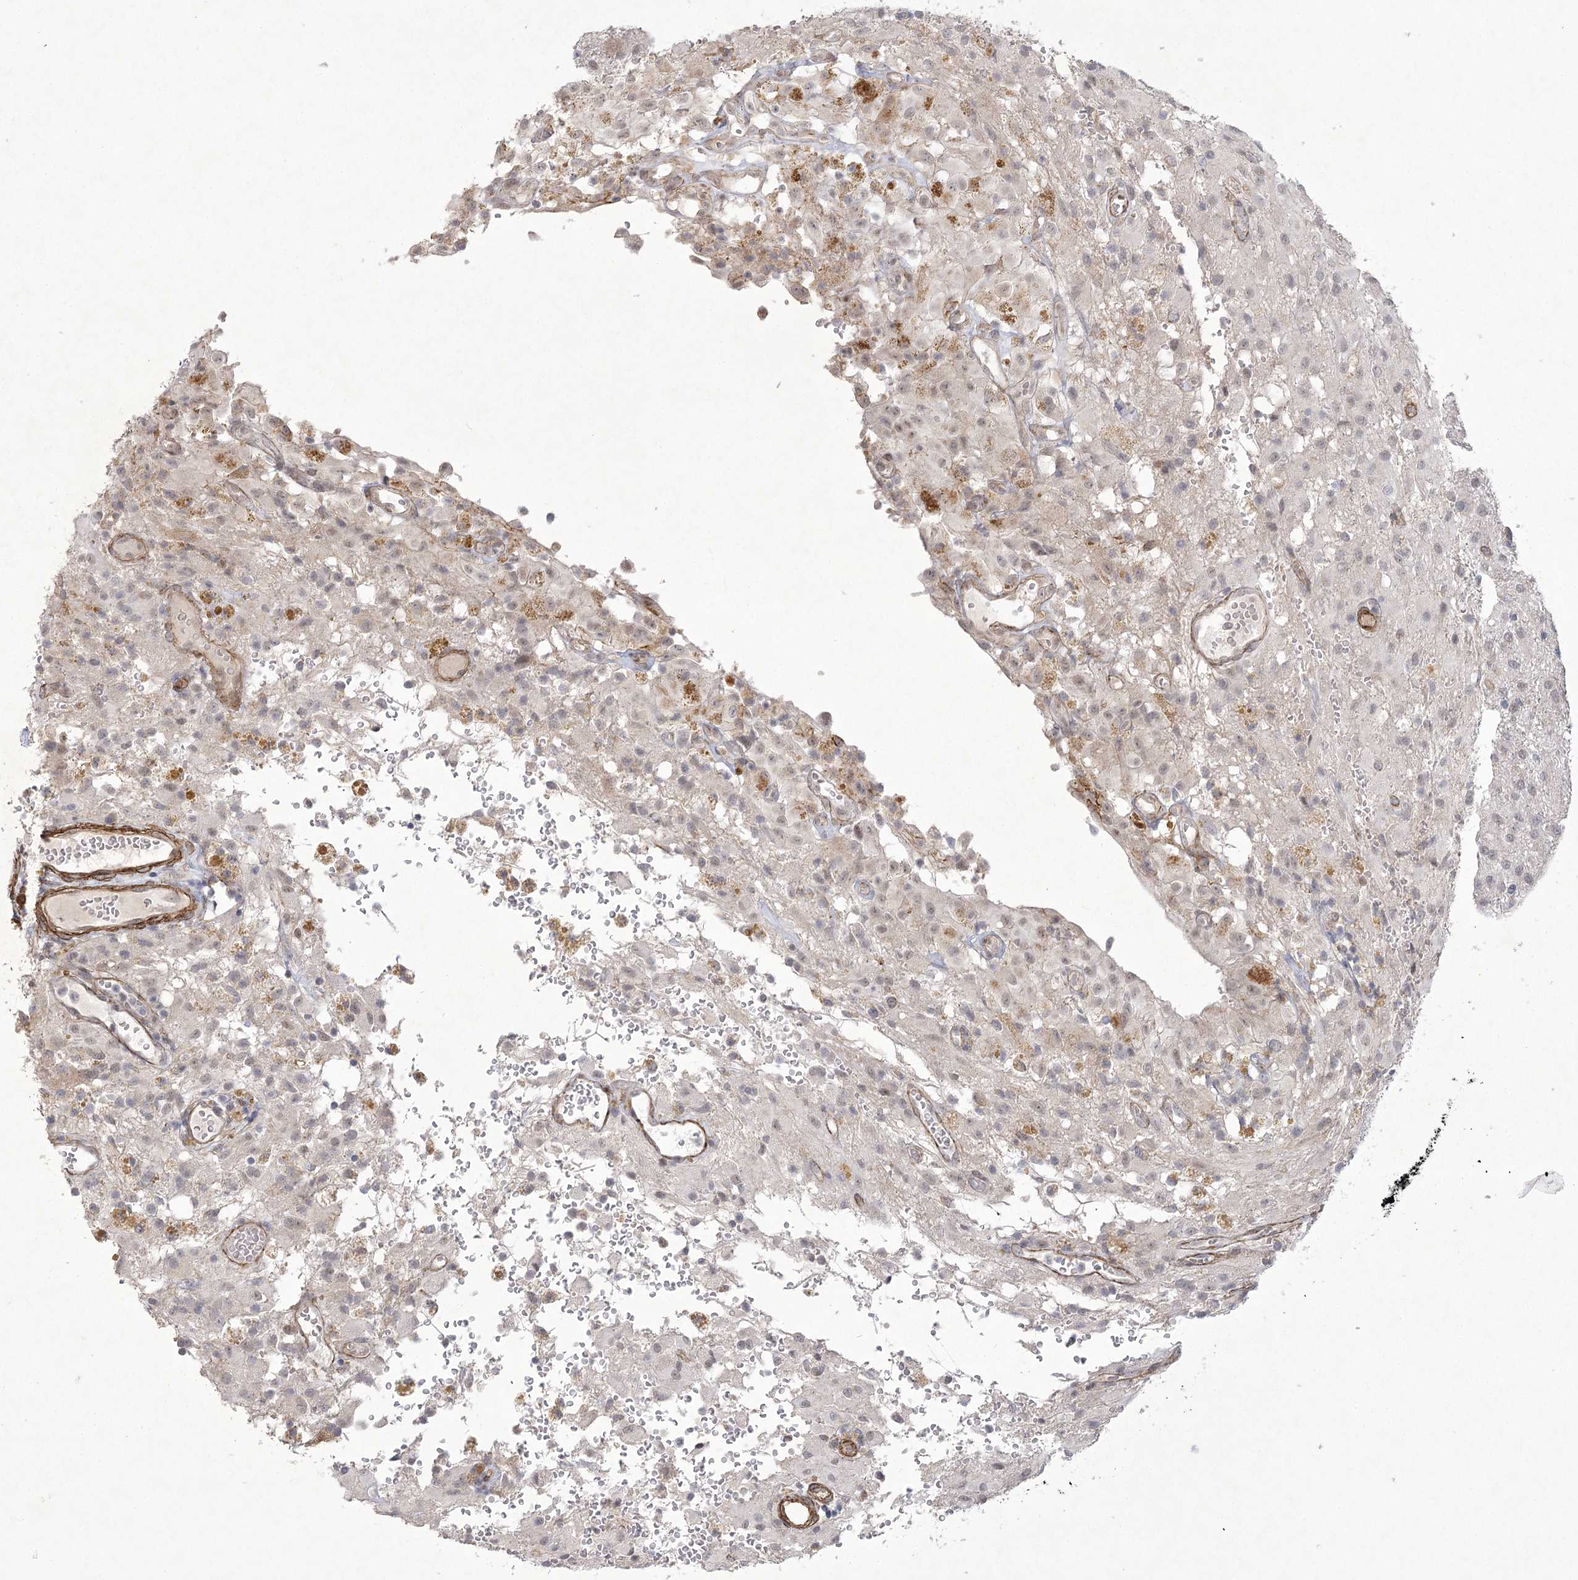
{"staining": {"intensity": "weak", "quantity": "25%-75%", "location": "nuclear"}, "tissue": "glioma", "cell_type": "Tumor cells", "image_type": "cancer", "snomed": [{"axis": "morphology", "description": "Glioma, malignant, High grade"}, {"axis": "topography", "description": "Brain"}], "caption": "Immunohistochemistry (IHC) of malignant glioma (high-grade) displays low levels of weak nuclear expression in approximately 25%-75% of tumor cells.", "gene": "AMTN", "patient": {"sex": "female", "age": 59}}